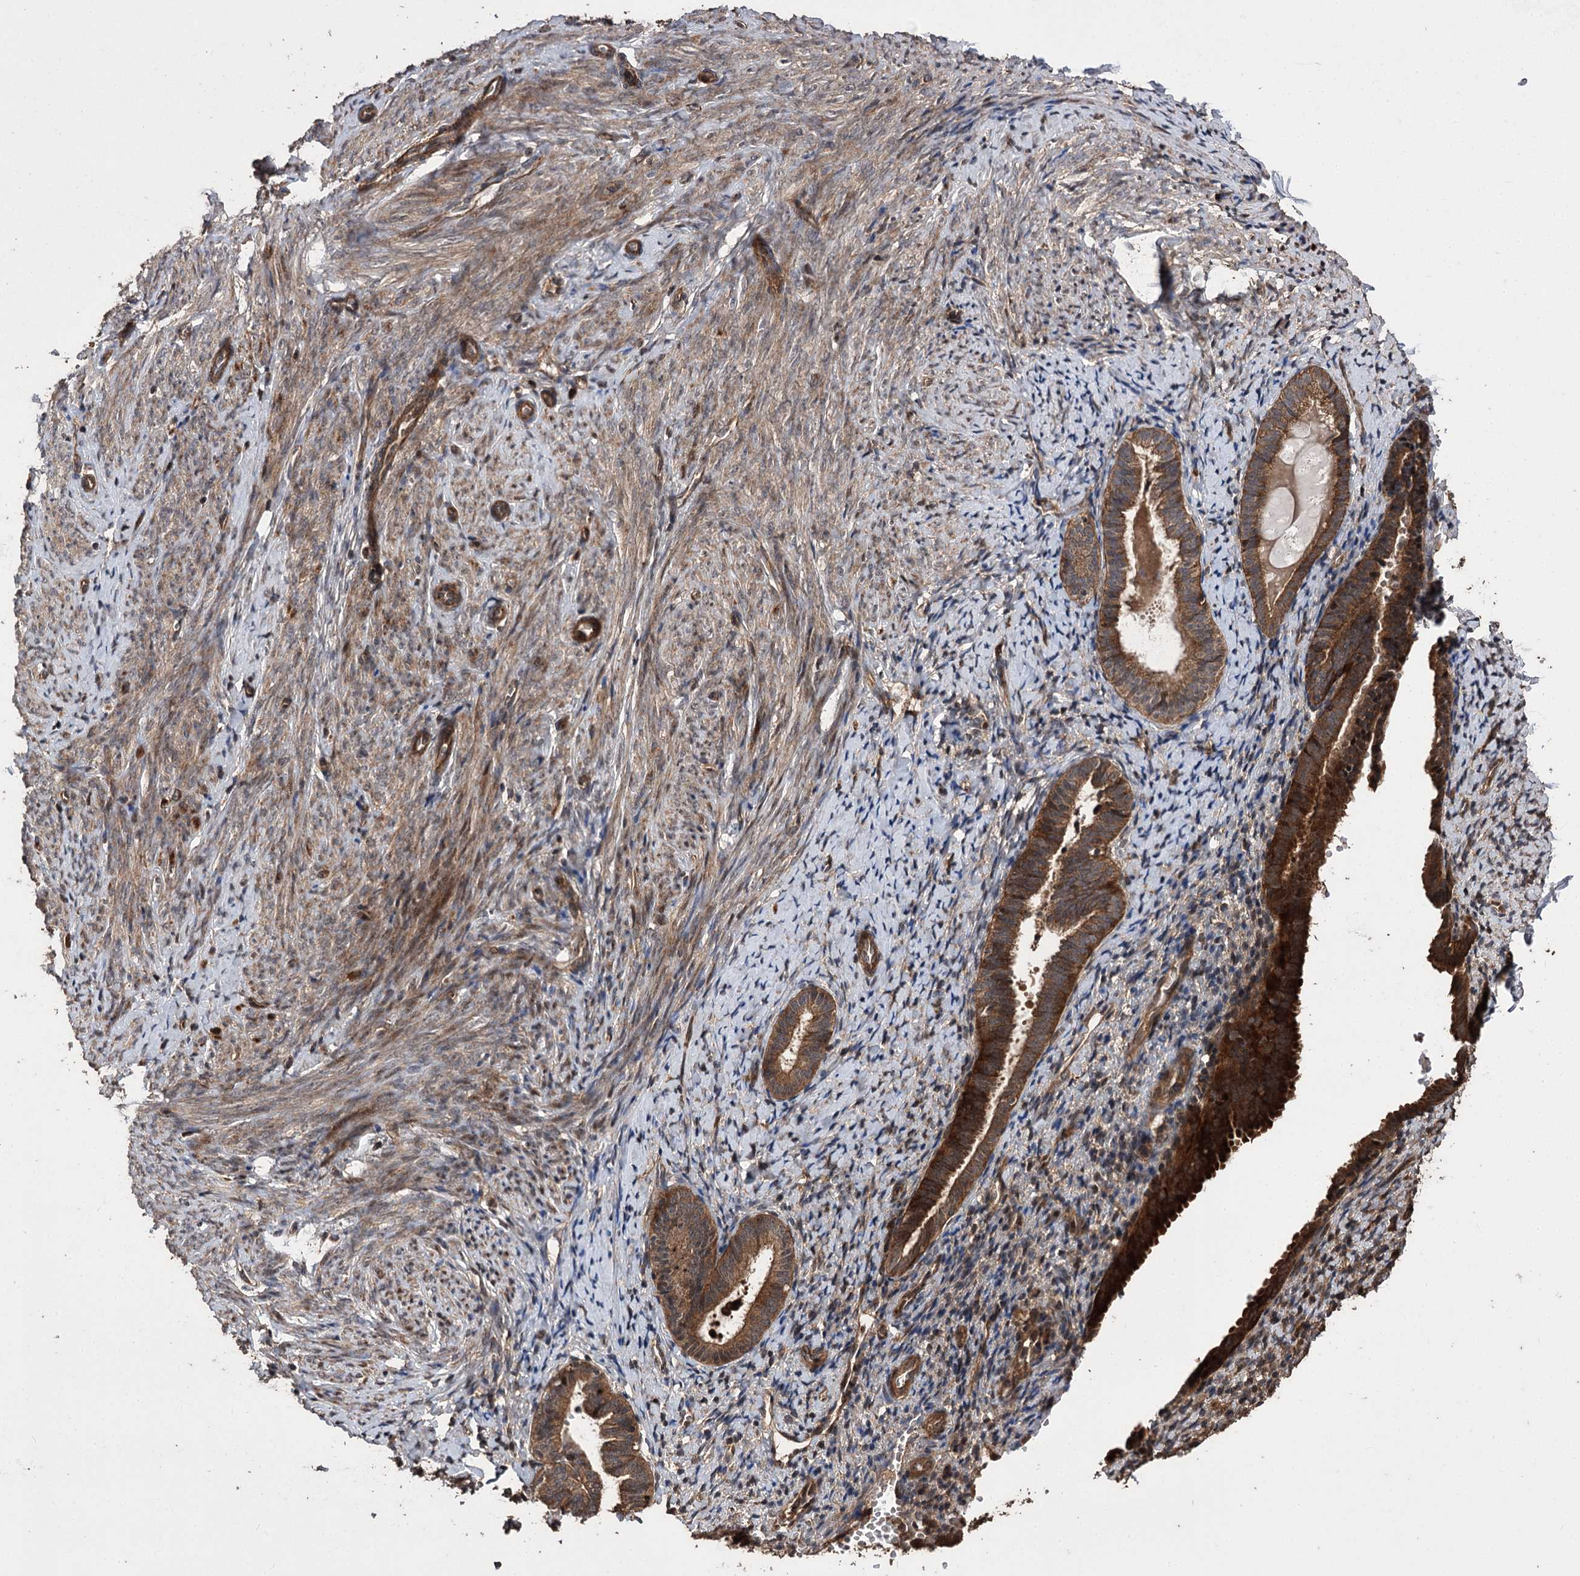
{"staining": {"intensity": "moderate", "quantity": "<25%", "location": "cytoplasmic/membranous"}, "tissue": "endometrium", "cell_type": "Cells in endometrial stroma", "image_type": "normal", "snomed": [{"axis": "morphology", "description": "Normal tissue, NOS"}, {"axis": "topography", "description": "Endometrium"}], "caption": "Immunohistochemistry photomicrograph of unremarkable endometrium stained for a protein (brown), which shows low levels of moderate cytoplasmic/membranous expression in approximately <25% of cells in endometrial stroma.", "gene": "RASSF3", "patient": {"sex": "female", "age": 72}}